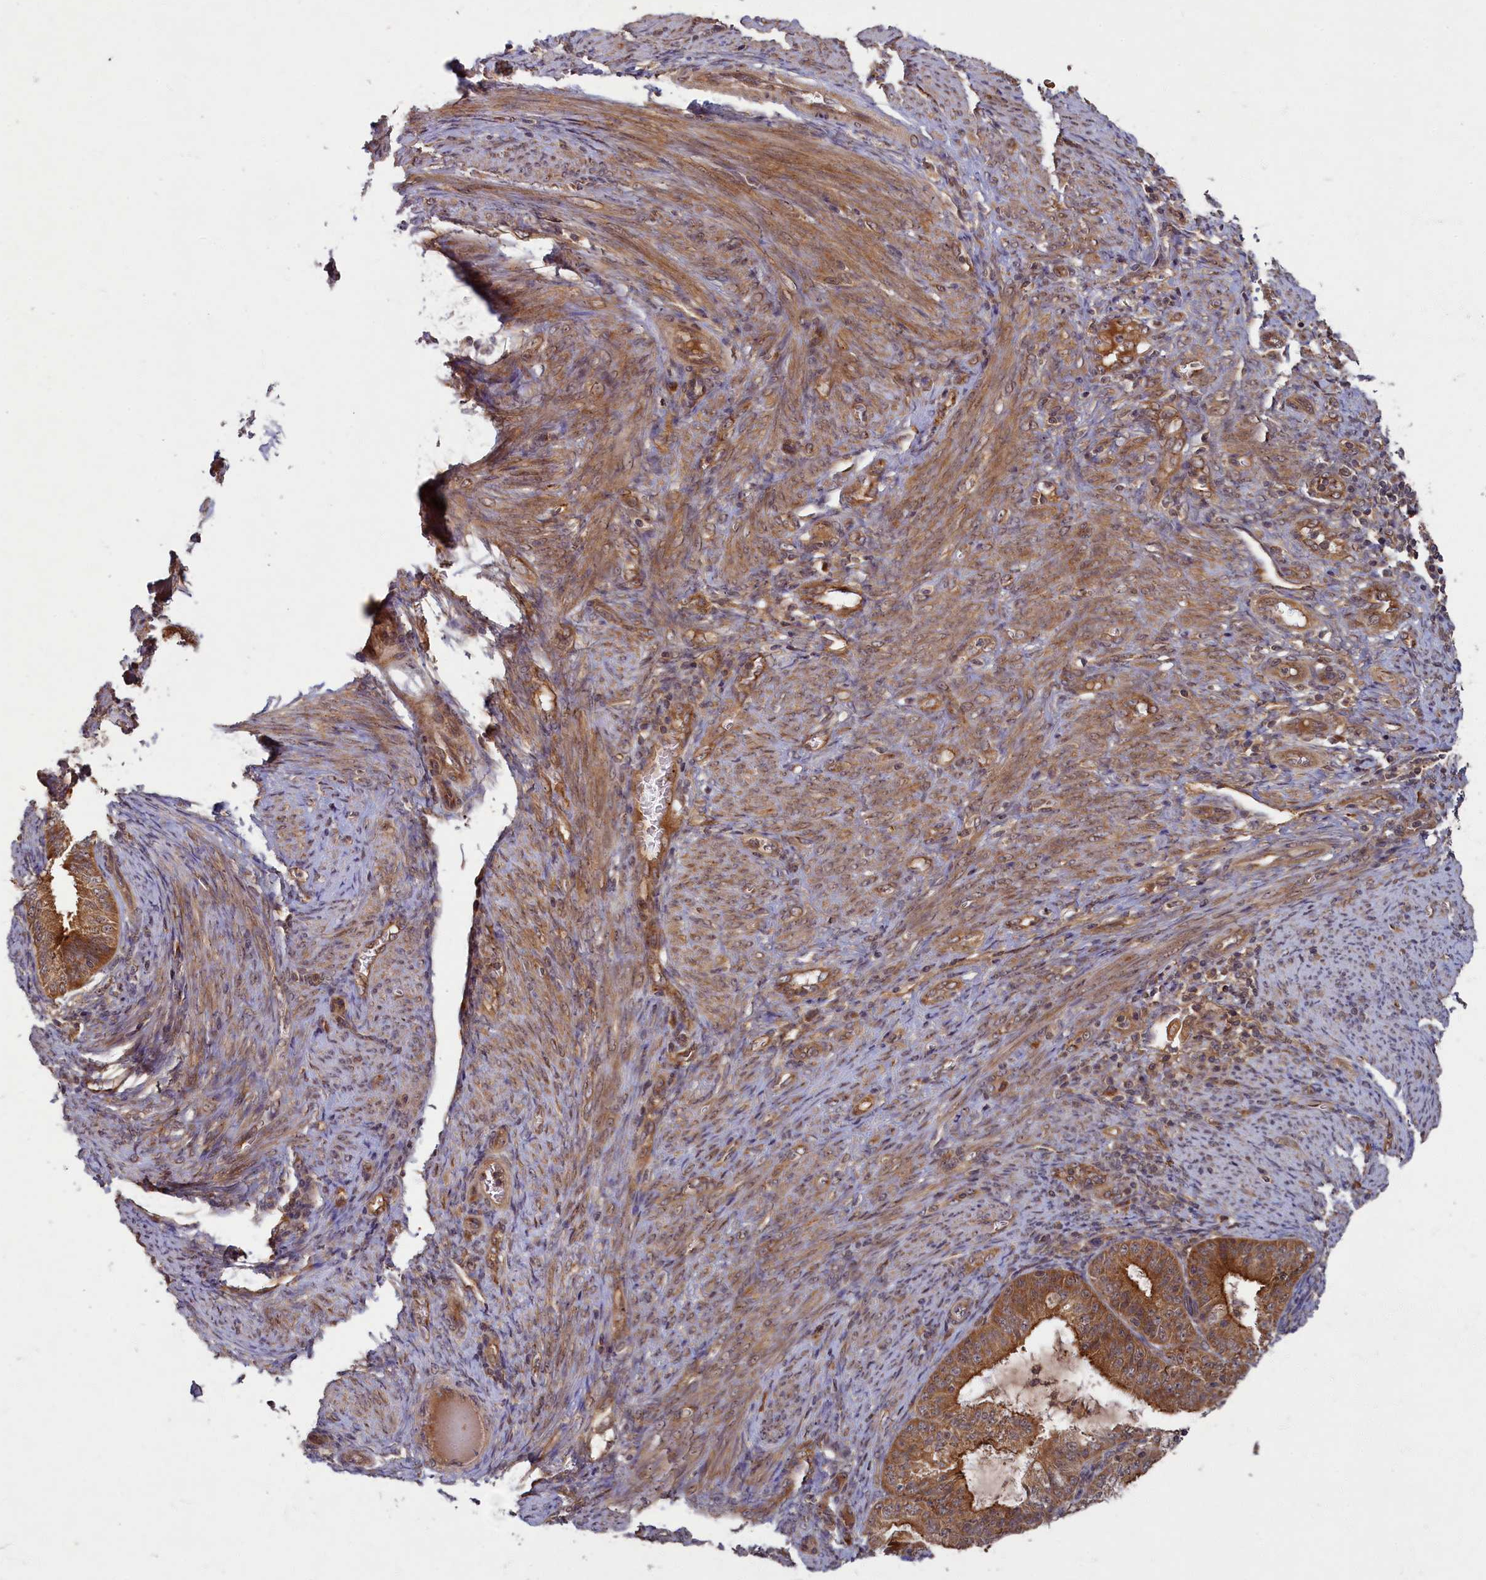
{"staining": {"intensity": "strong", "quantity": ">75%", "location": "cytoplasmic/membranous"}, "tissue": "endometrial cancer", "cell_type": "Tumor cells", "image_type": "cancer", "snomed": [{"axis": "morphology", "description": "Adenocarcinoma, NOS"}, {"axis": "topography", "description": "Endometrium"}], "caption": "IHC micrograph of human endometrial cancer (adenocarcinoma) stained for a protein (brown), which exhibits high levels of strong cytoplasmic/membranous expression in approximately >75% of tumor cells.", "gene": "BICD1", "patient": {"sex": "female", "age": 51}}